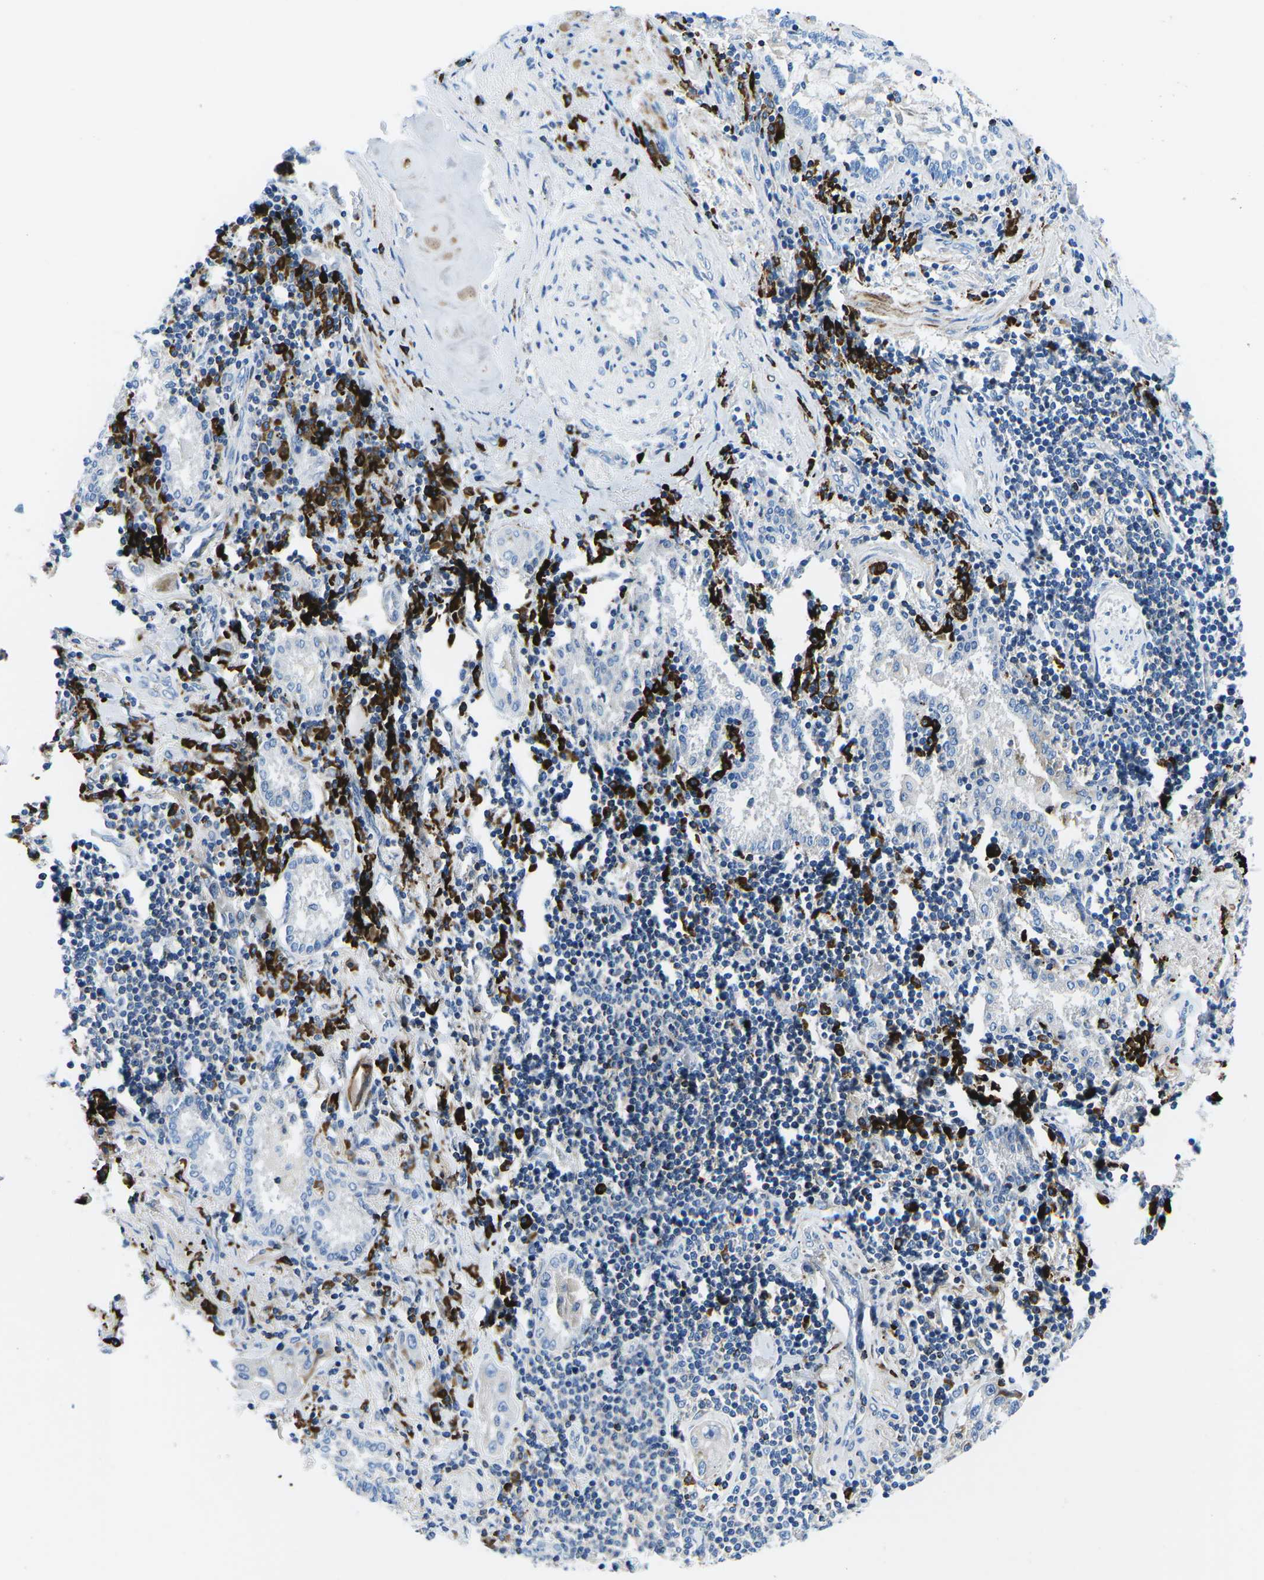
{"staining": {"intensity": "negative", "quantity": "none", "location": "none"}, "tissue": "lung cancer", "cell_type": "Tumor cells", "image_type": "cancer", "snomed": [{"axis": "morphology", "description": "Adenocarcinoma, NOS"}, {"axis": "topography", "description": "Lung"}], "caption": "Micrograph shows no significant protein staining in tumor cells of lung cancer. (Immunohistochemistry (ihc), brightfield microscopy, high magnification).", "gene": "MC4R", "patient": {"sex": "female", "age": 65}}